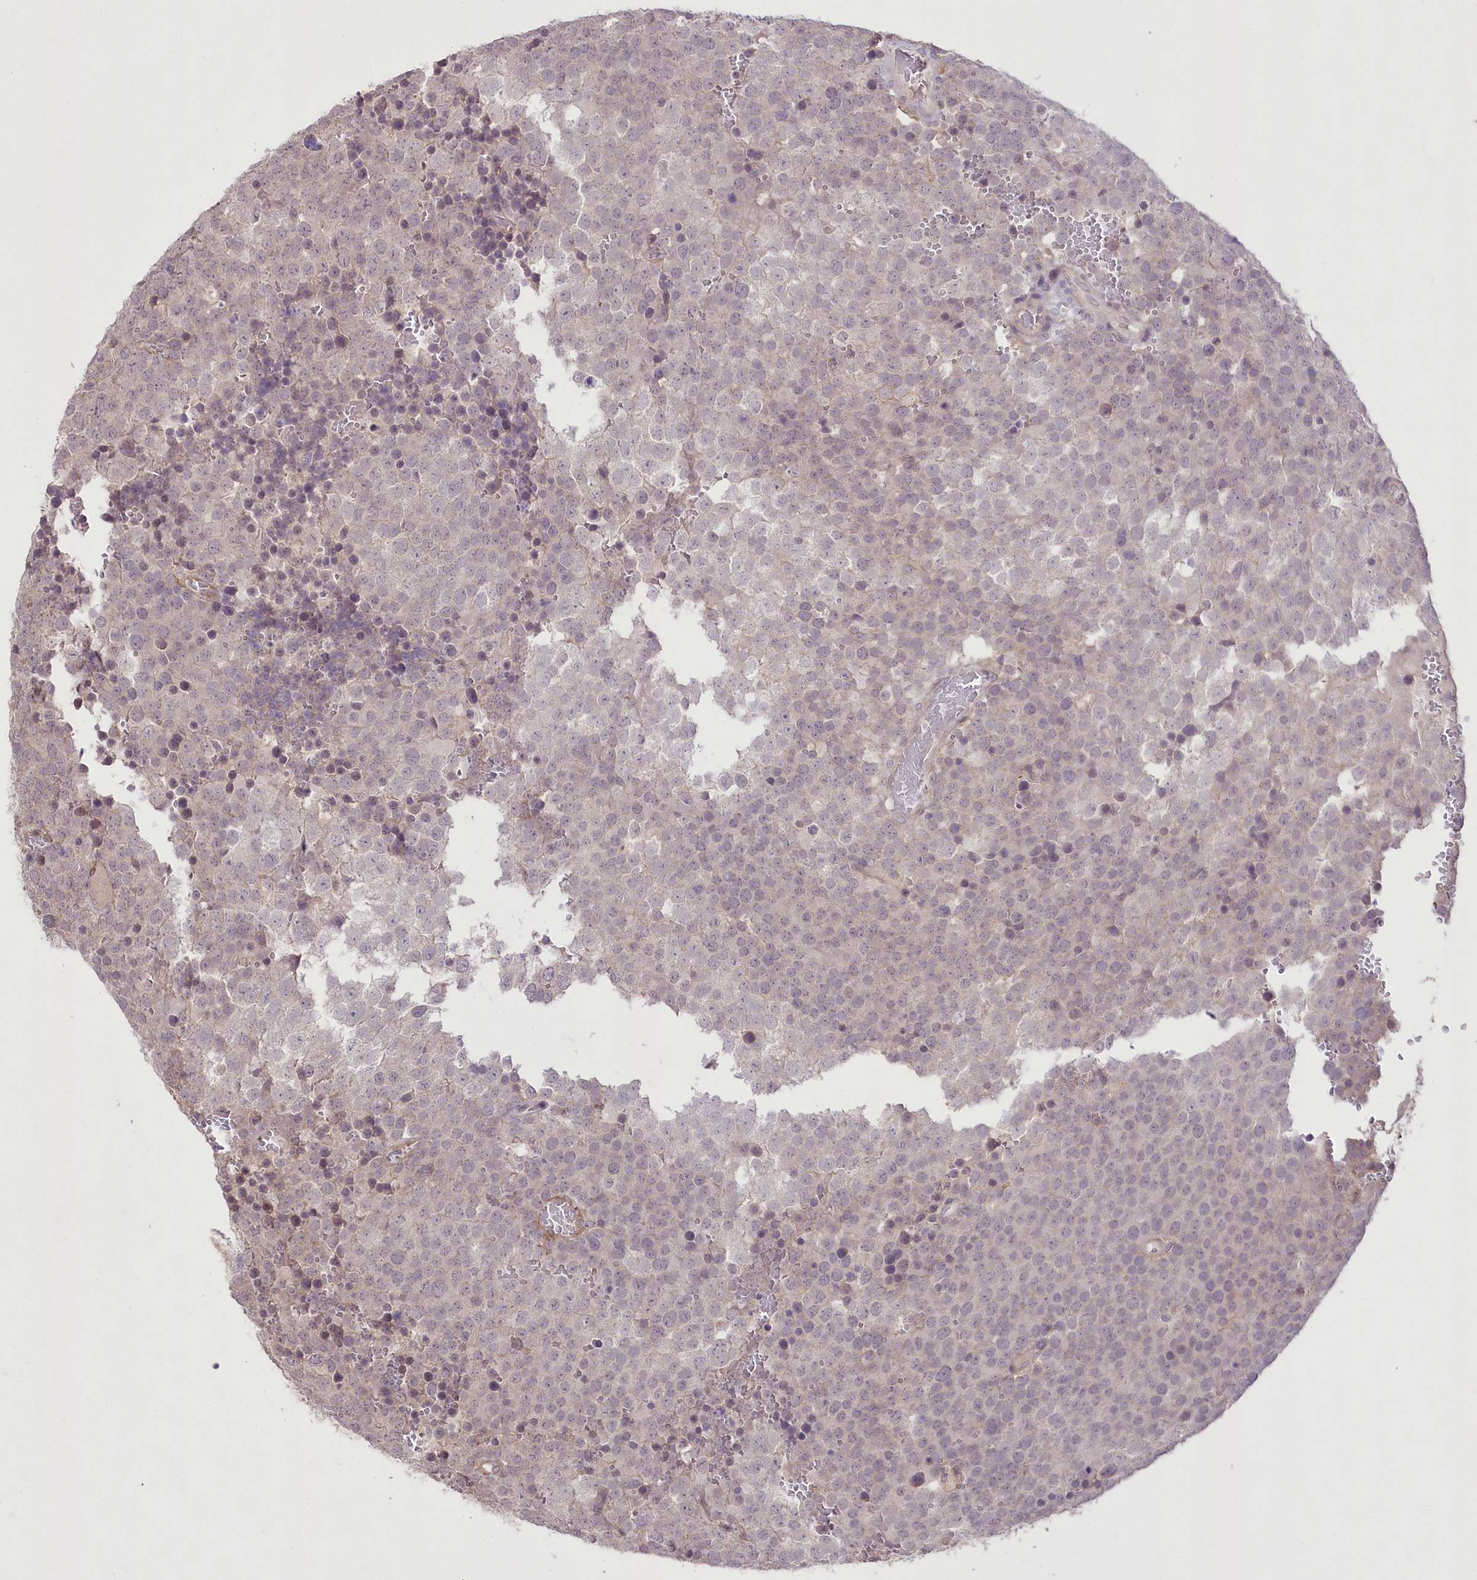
{"staining": {"intensity": "negative", "quantity": "none", "location": "none"}, "tissue": "testis cancer", "cell_type": "Tumor cells", "image_type": "cancer", "snomed": [{"axis": "morphology", "description": "Seminoma, NOS"}, {"axis": "topography", "description": "Testis"}], "caption": "Immunohistochemistry photomicrograph of human seminoma (testis) stained for a protein (brown), which exhibits no positivity in tumor cells.", "gene": "ENPP1", "patient": {"sex": "male", "age": 71}}